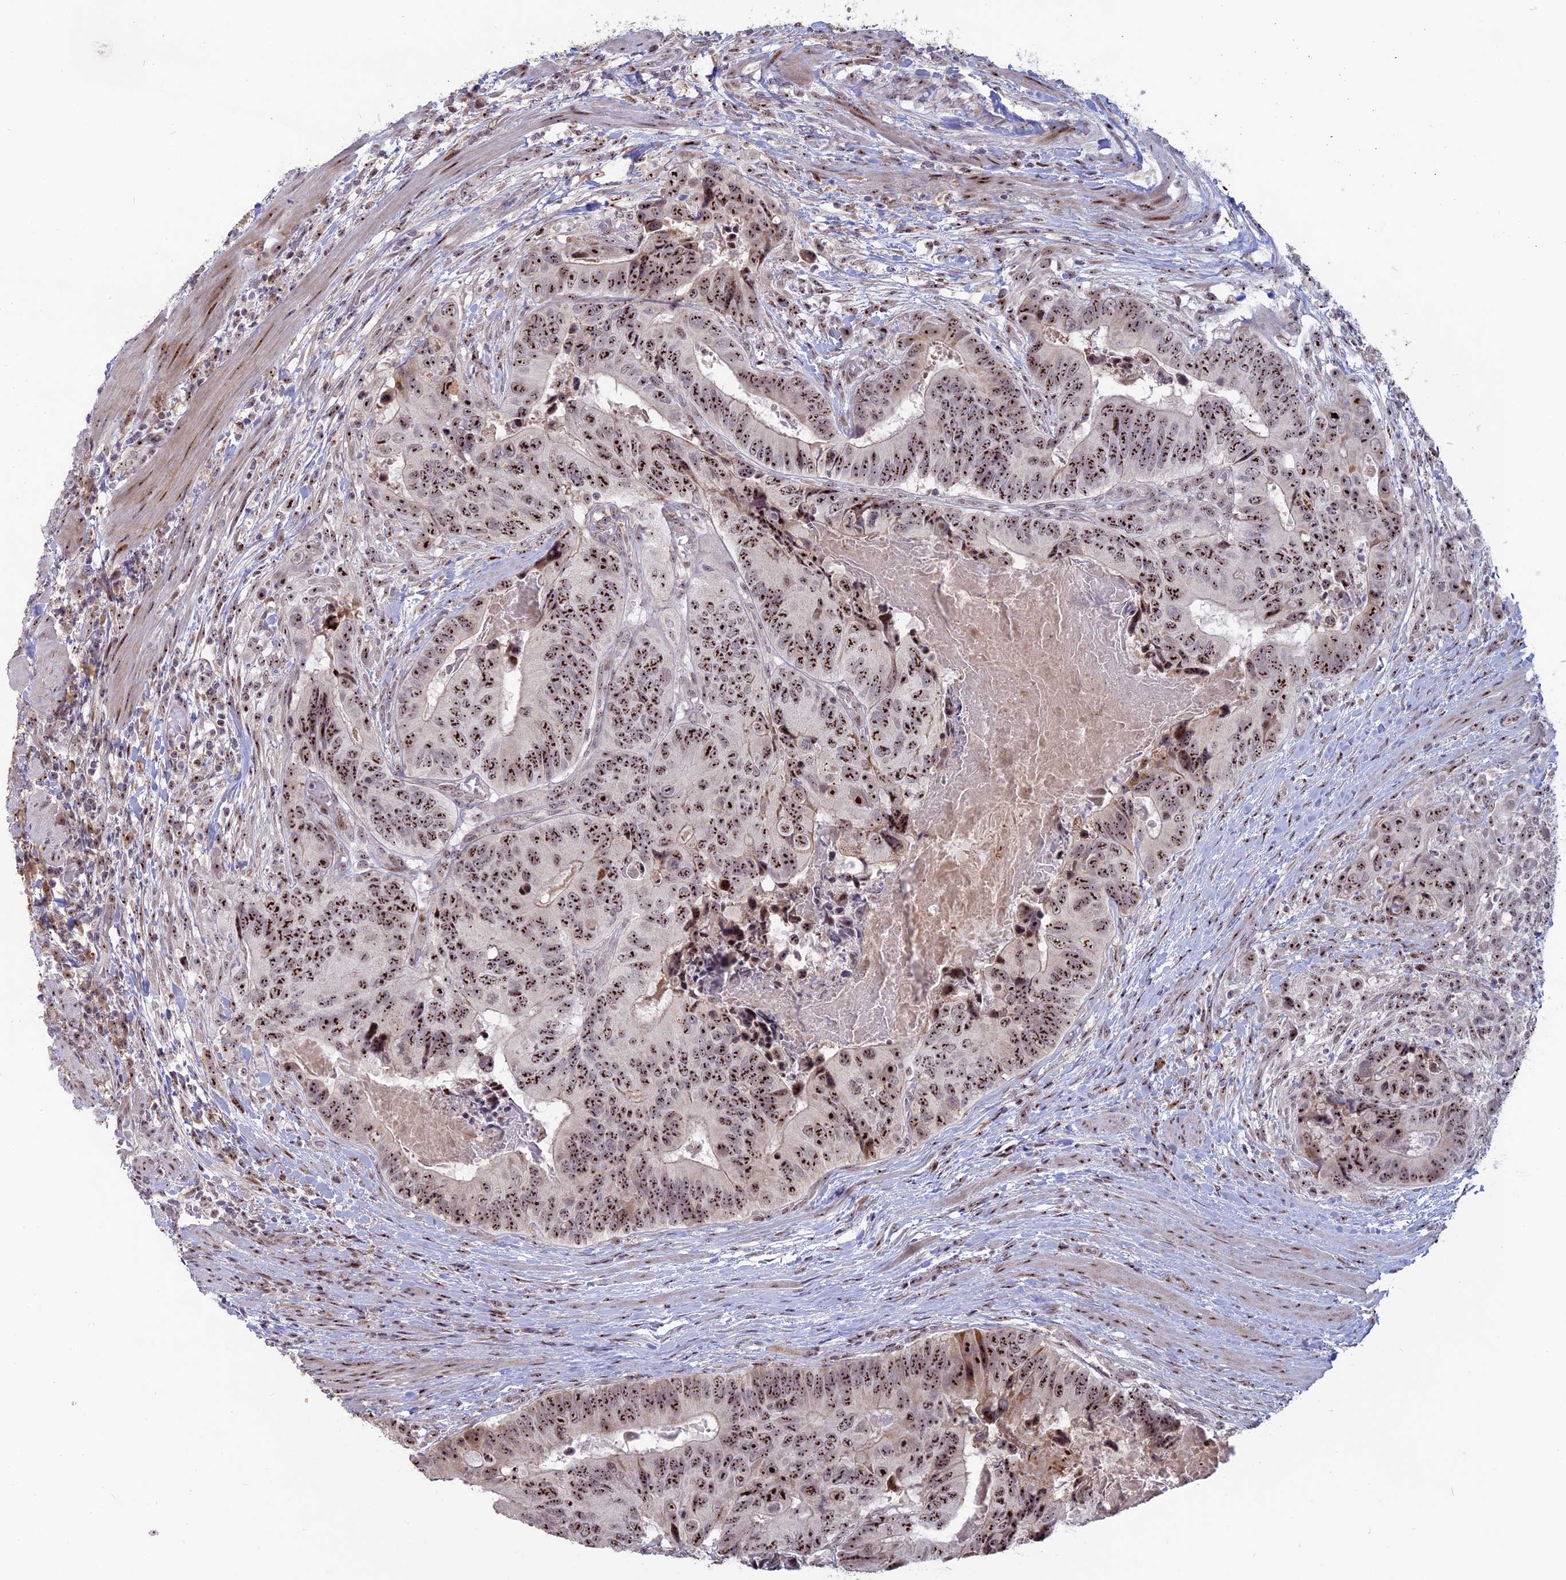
{"staining": {"intensity": "strong", "quantity": ">75%", "location": "nuclear"}, "tissue": "colorectal cancer", "cell_type": "Tumor cells", "image_type": "cancer", "snomed": [{"axis": "morphology", "description": "Adenocarcinoma, NOS"}, {"axis": "topography", "description": "Colon"}], "caption": "Brown immunohistochemical staining in human adenocarcinoma (colorectal) demonstrates strong nuclear expression in about >75% of tumor cells. (DAB (3,3'-diaminobenzidine) IHC, brown staining for protein, blue staining for nuclei).", "gene": "FAM131A", "patient": {"sex": "male", "age": 84}}